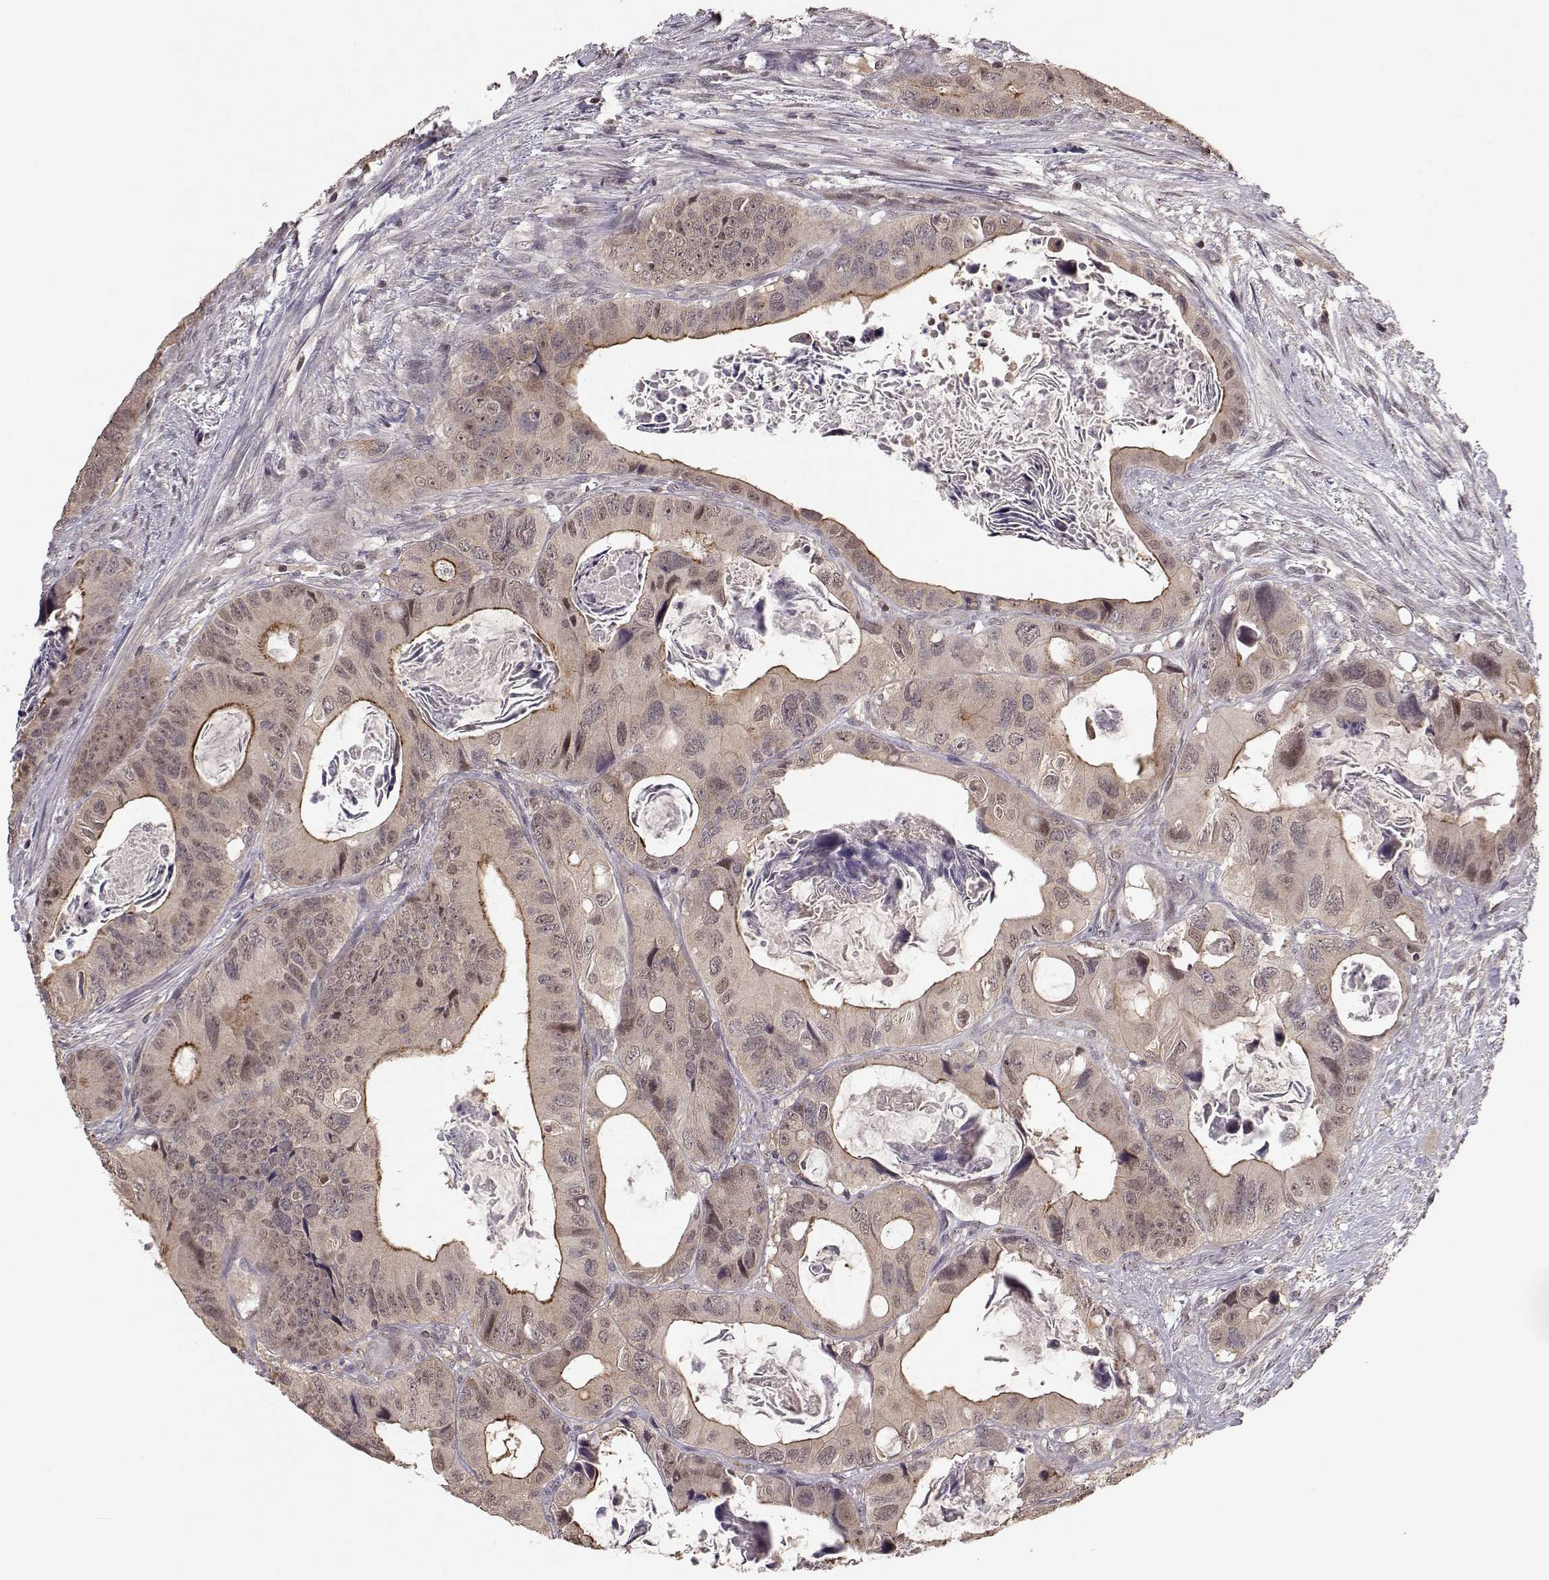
{"staining": {"intensity": "moderate", "quantity": "25%-75%", "location": "cytoplasmic/membranous"}, "tissue": "colorectal cancer", "cell_type": "Tumor cells", "image_type": "cancer", "snomed": [{"axis": "morphology", "description": "Adenocarcinoma, NOS"}, {"axis": "topography", "description": "Rectum"}], "caption": "Approximately 25%-75% of tumor cells in adenocarcinoma (colorectal) display moderate cytoplasmic/membranous protein positivity as visualized by brown immunohistochemical staining.", "gene": "PLEKHG3", "patient": {"sex": "male", "age": 64}}